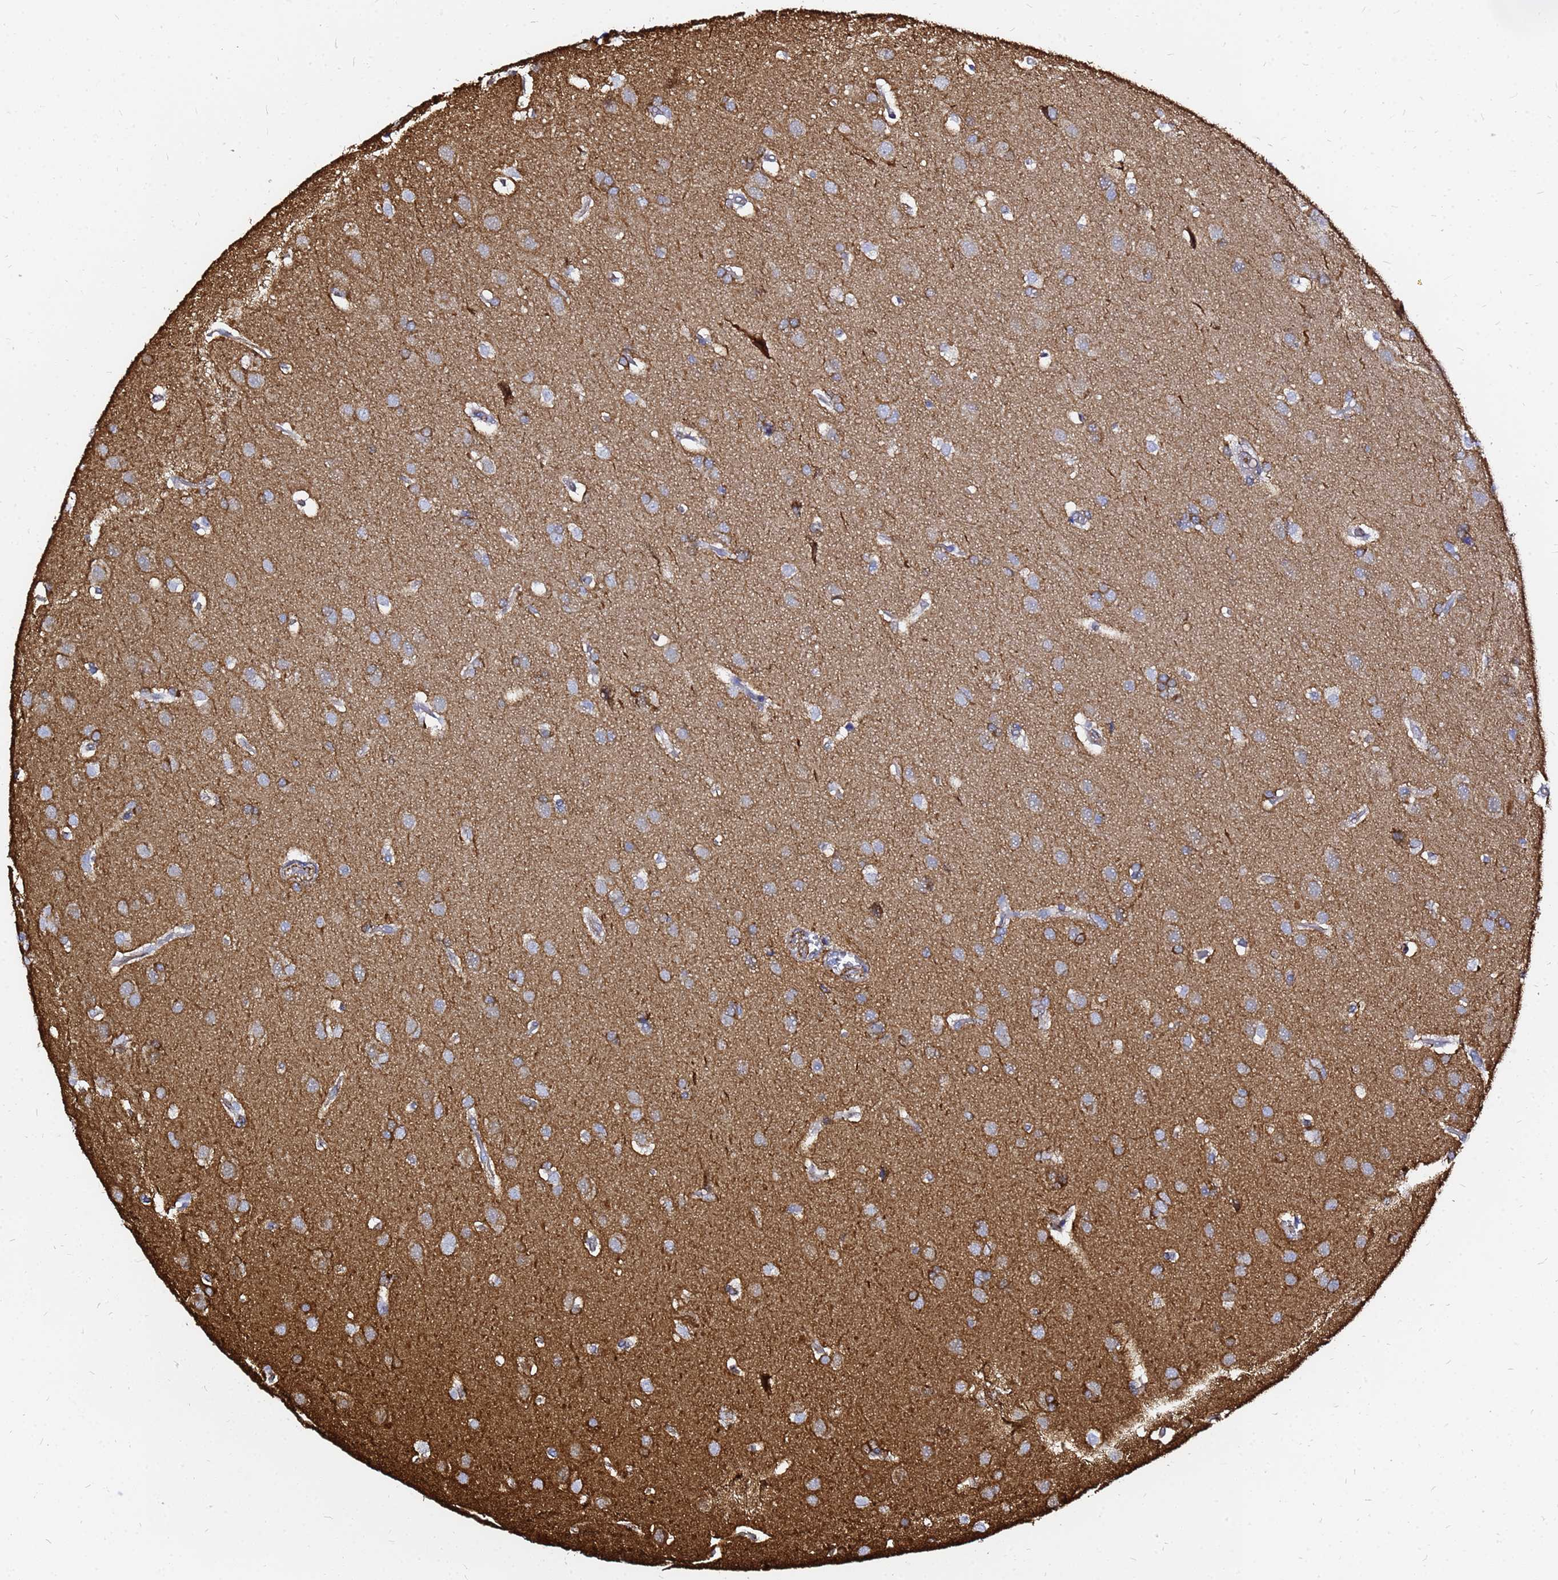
{"staining": {"intensity": "strong", "quantity": "25%-75%", "location": "cytoplasmic/membranous"}, "tissue": "glioma", "cell_type": "Tumor cells", "image_type": "cancer", "snomed": [{"axis": "morphology", "description": "Glioma, malignant, Low grade"}, {"axis": "topography", "description": "Brain"}], "caption": "High-power microscopy captured an immunohistochemistry (IHC) histopathology image of malignant glioma (low-grade), revealing strong cytoplasmic/membranous staining in about 25%-75% of tumor cells.", "gene": "TUBA8", "patient": {"sex": "female", "age": 32}}